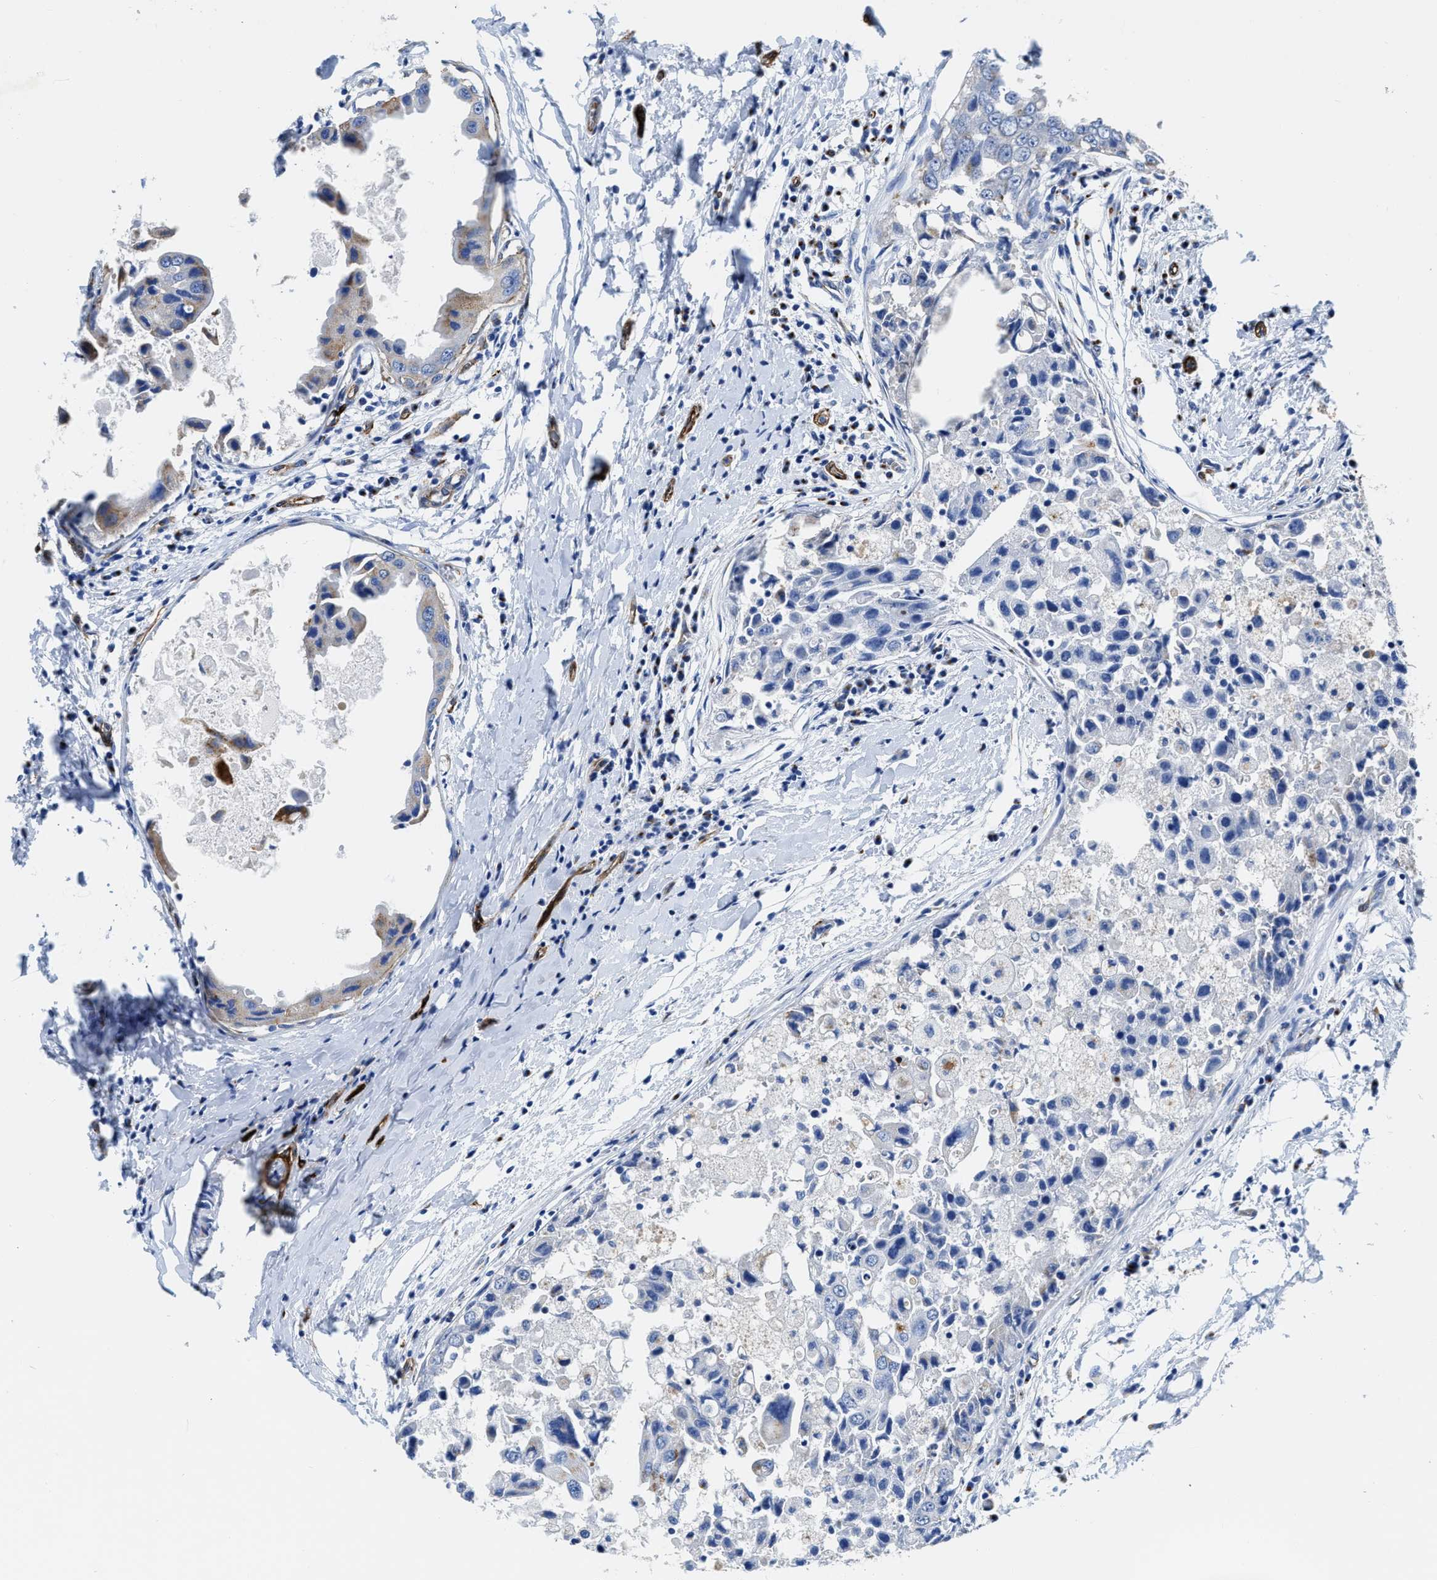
{"staining": {"intensity": "weak", "quantity": "<25%", "location": "cytoplasmic/membranous"}, "tissue": "breast cancer", "cell_type": "Tumor cells", "image_type": "cancer", "snomed": [{"axis": "morphology", "description": "Duct carcinoma"}, {"axis": "topography", "description": "Breast"}], "caption": "DAB (3,3'-diaminobenzidine) immunohistochemical staining of human infiltrating ductal carcinoma (breast) demonstrates no significant positivity in tumor cells.", "gene": "TVP23B", "patient": {"sex": "female", "age": 27}}